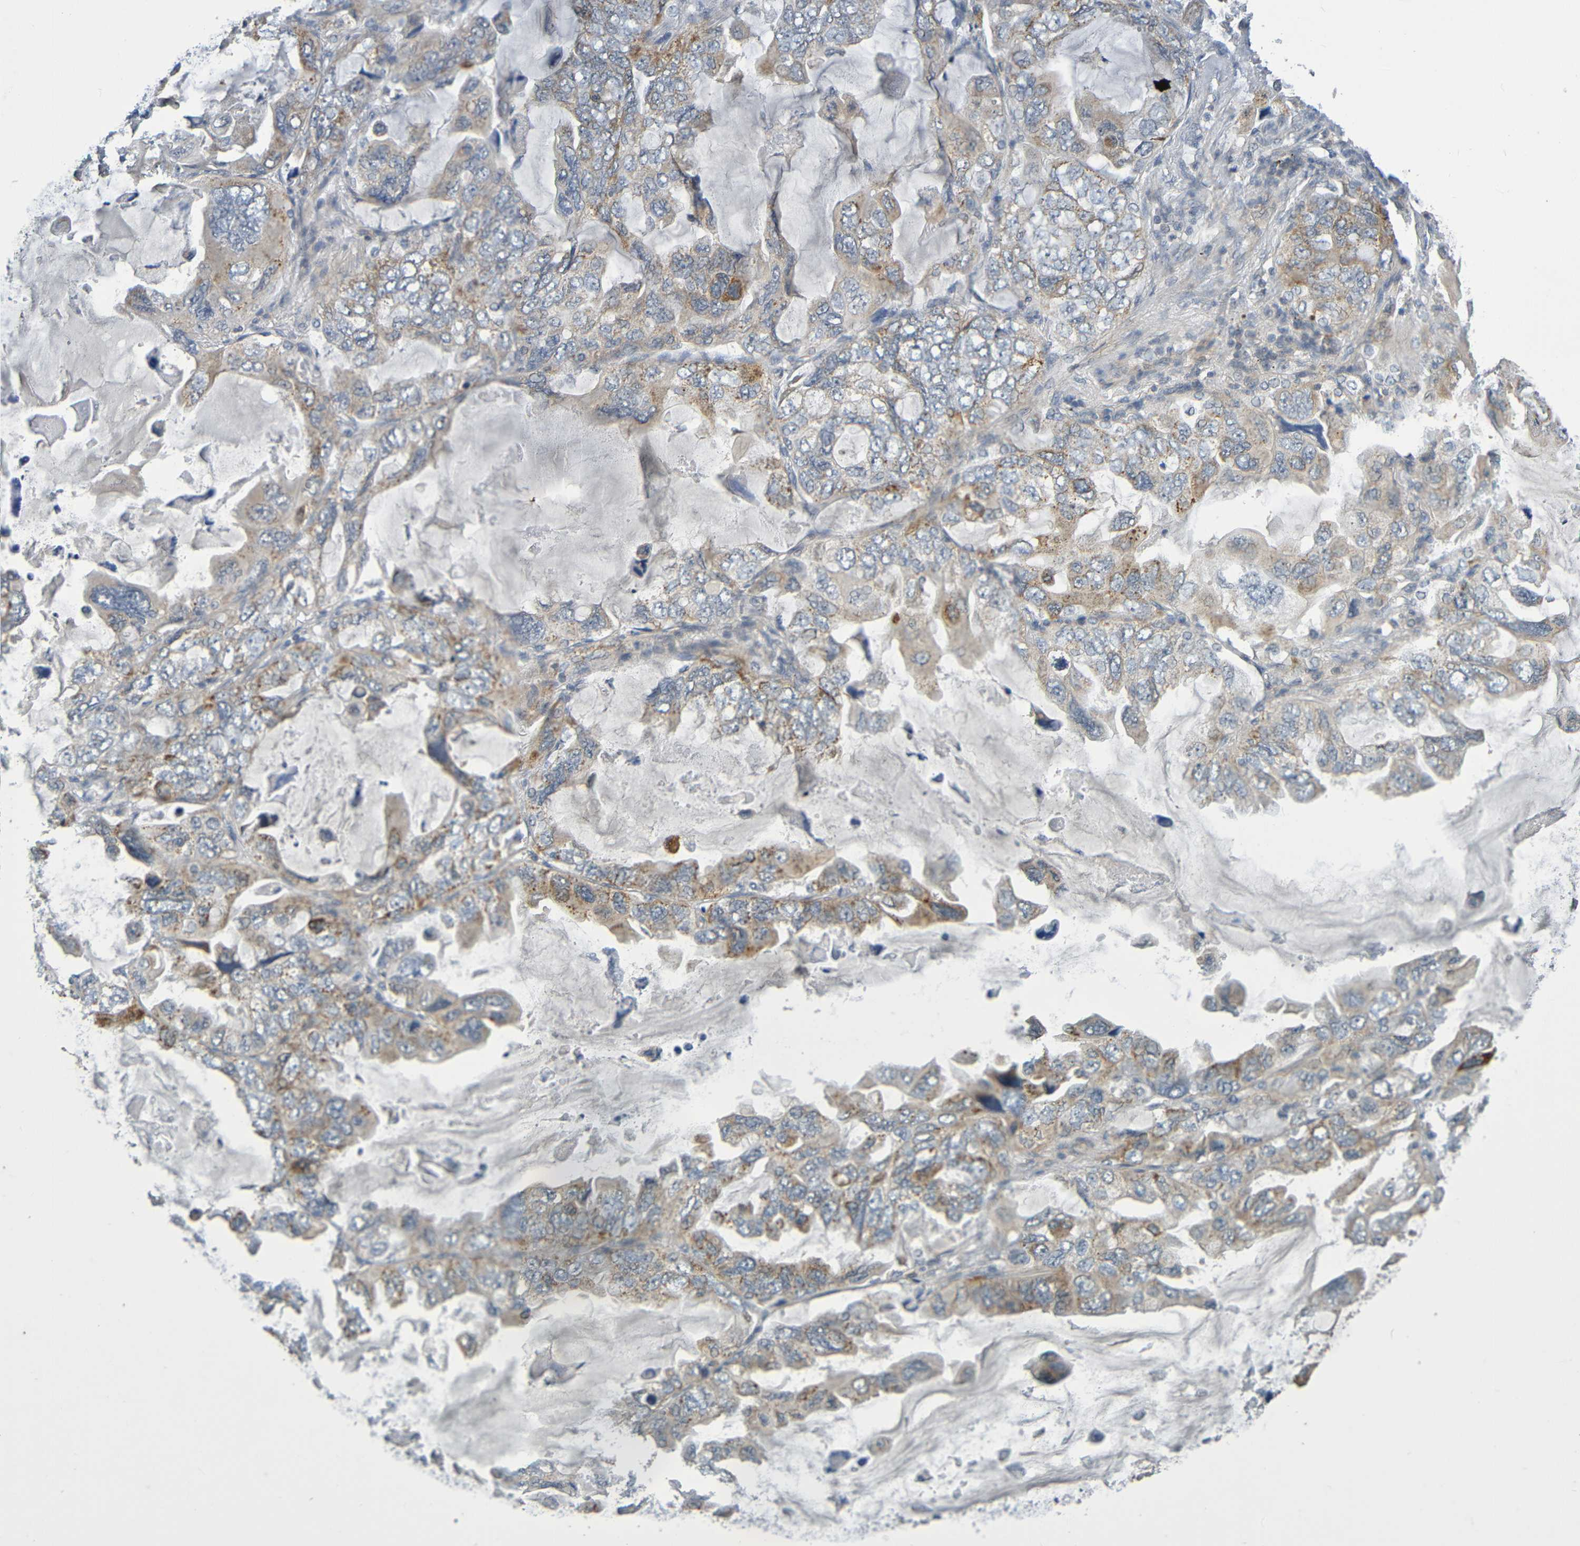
{"staining": {"intensity": "moderate", "quantity": "25%-75%", "location": "cytoplasmic/membranous"}, "tissue": "lung cancer", "cell_type": "Tumor cells", "image_type": "cancer", "snomed": [{"axis": "morphology", "description": "Squamous cell carcinoma, NOS"}, {"axis": "topography", "description": "Lung"}], "caption": "Lung cancer stained for a protein (brown) reveals moderate cytoplasmic/membranous positive expression in approximately 25%-75% of tumor cells.", "gene": "CYP4F2", "patient": {"sex": "female", "age": 73}}